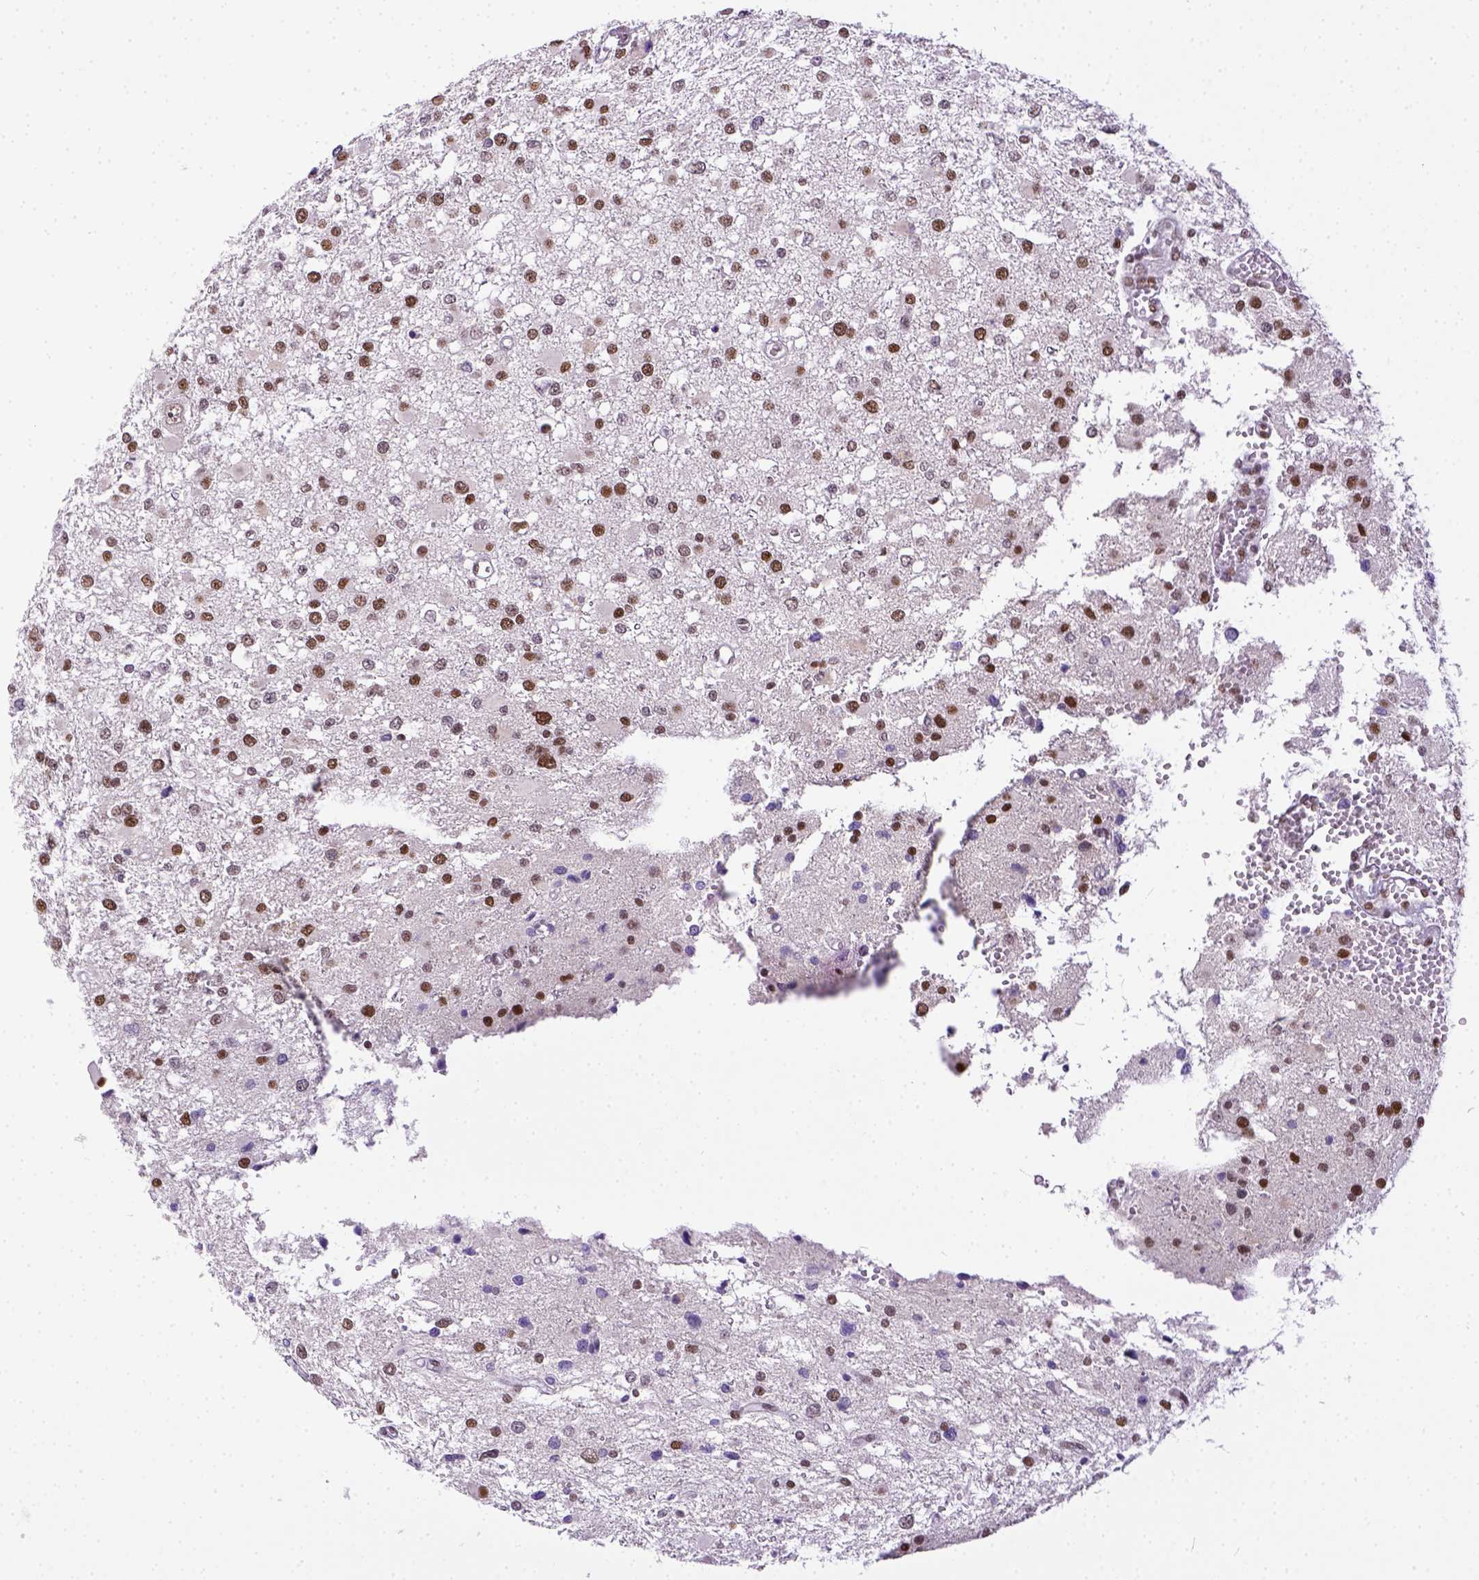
{"staining": {"intensity": "moderate", "quantity": ">75%", "location": "nuclear"}, "tissue": "glioma", "cell_type": "Tumor cells", "image_type": "cancer", "snomed": [{"axis": "morphology", "description": "Glioma, malignant, High grade"}, {"axis": "topography", "description": "Brain"}], "caption": "This image displays immunohistochemistry staining of human high-grade glioma (malignant), with medium moderate nuclear expression in approximately >75% of tumor cells.", "gene": "ERCC1", "patient": {"sex": "male", "age": 54}}